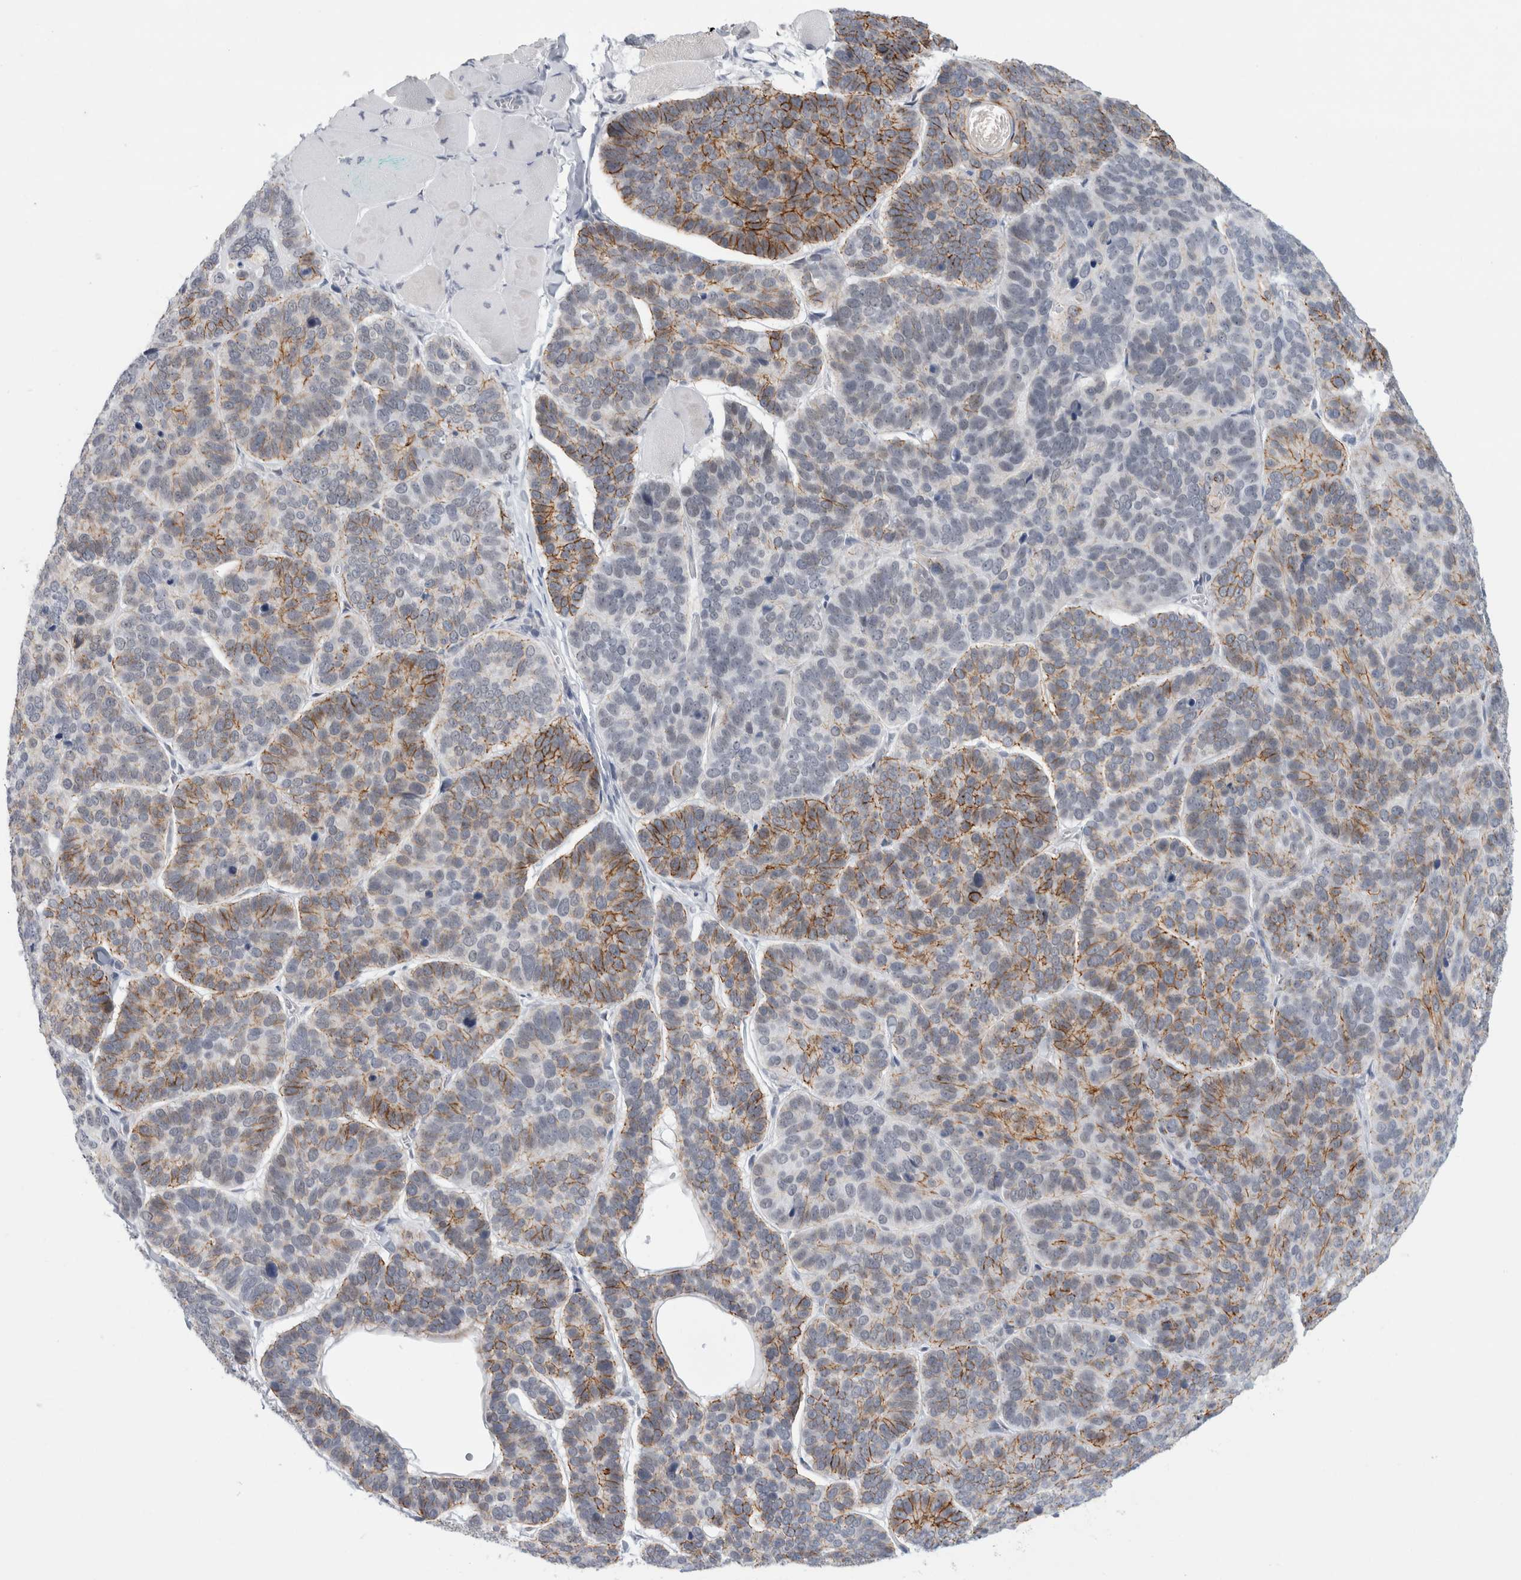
{"staining": {"intensity": "moderate", "quantity": "25%-75%", "location": "cytoplasmic/membranous"}, "tissue": "skin cancer", "cell_type": "Tumor cells", "image_type": "cancer", "snomed": [{"axis": "morphology", "description": "Basal cell carcinoma"}, {"axis": "topography", "description": "Skin"}], "caption": "Skin basal cell carcinoma stained for a protein reveals moderate cytoplasmic/membranous positivity in tumor cells. (brown staining indicates protein expression, while blue staining denotes nuclei).", "gene": "NIPA1", "patient": {"sex": "male", "age": 62}}